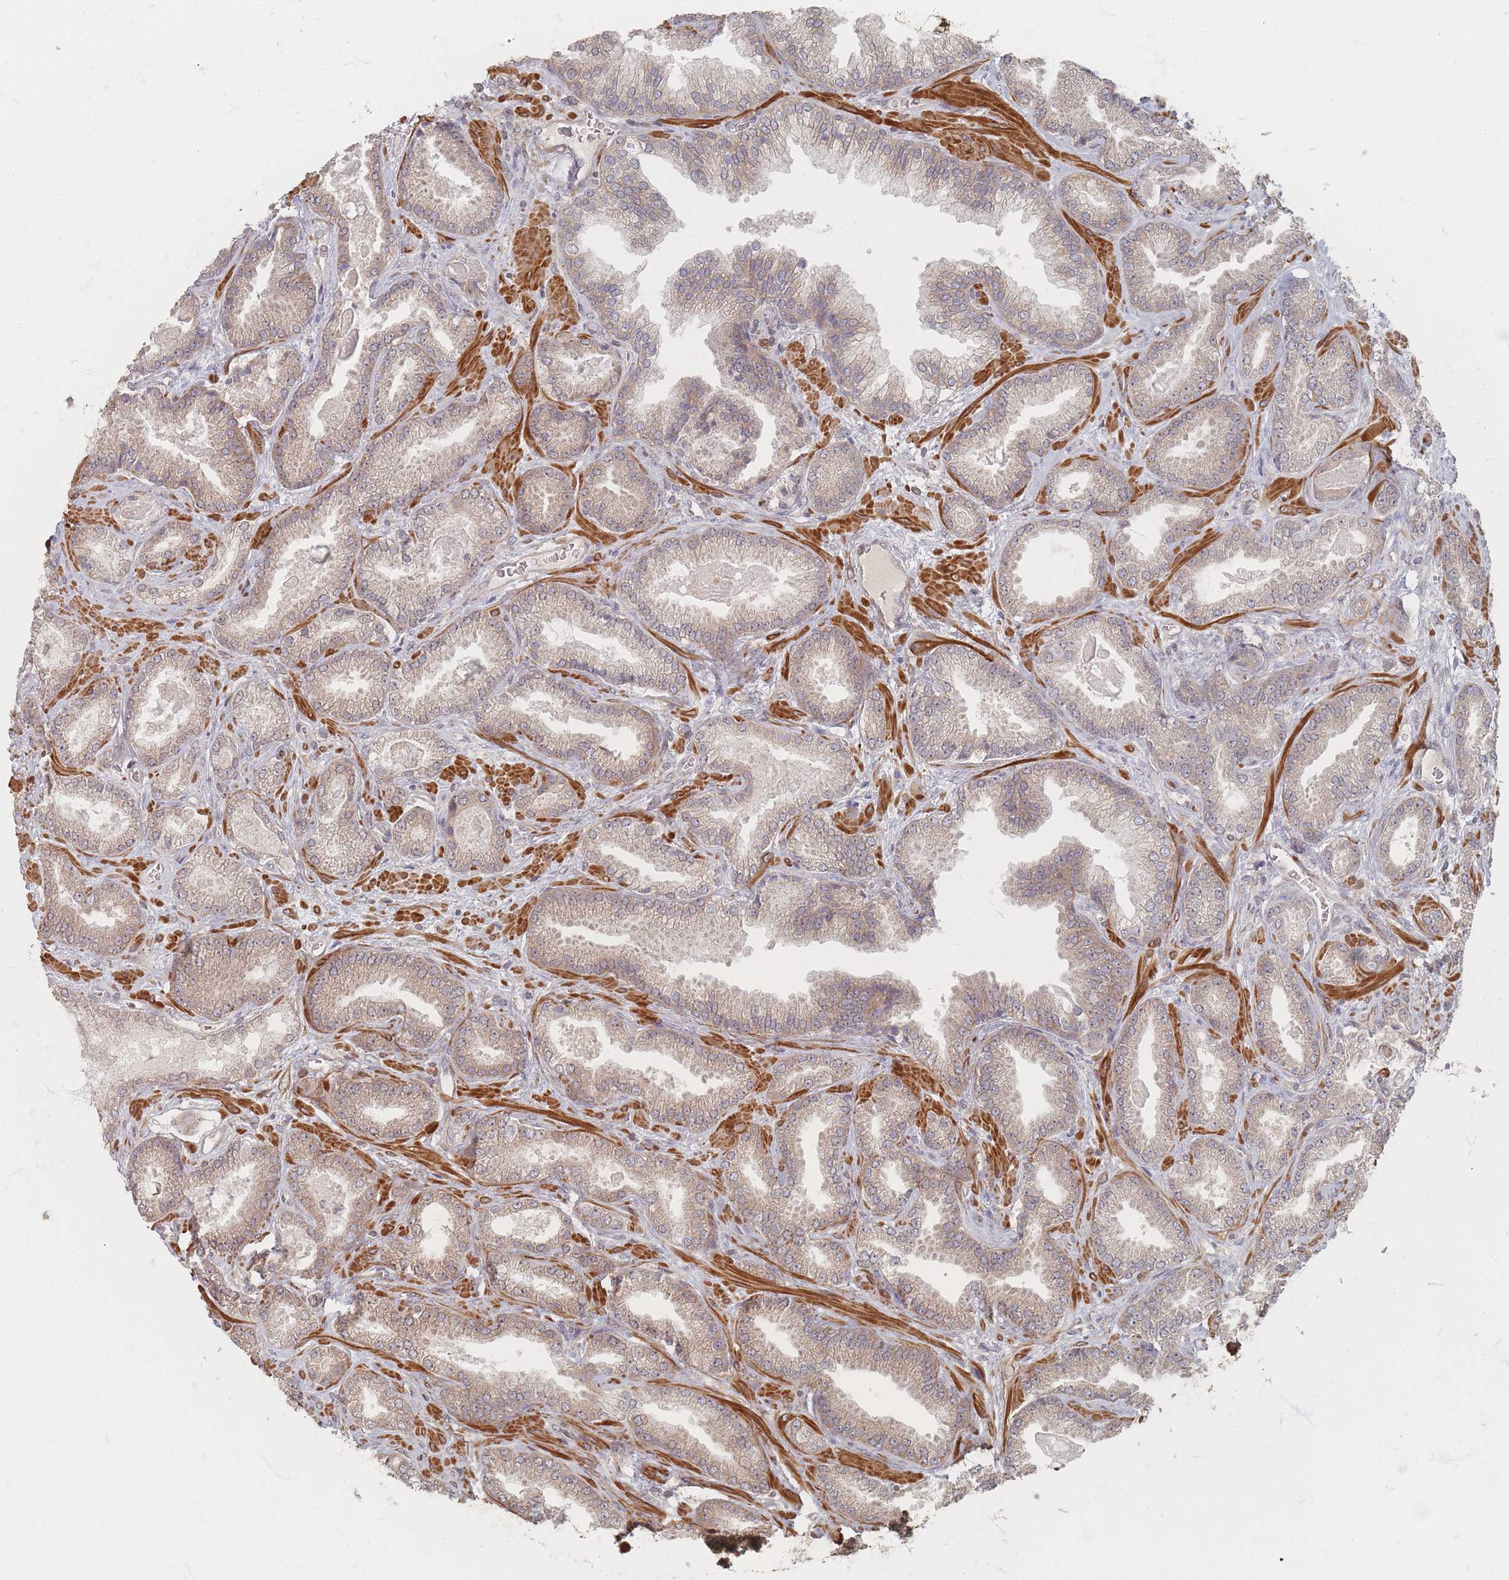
{"staining": {"intensity": "weak", "quantity": "25%-75%", "location": "cytoplasmic/membranous"}, "tissue": "prostate cancer", "cell_type": "Tumor cells", "image_type": "cancer", "snomed": [{"axis": "morphology", "description": "Adenocarcinoma, Low grade"}, {"axis": "topography", "description": "Prostate"}], "caption": "Adenocarcinoma (low-grade) (prostate) stained for a protein shows weak cytoplasmic/membranous positivity in tumor cells. (IHC, brightfield microscopy, high magnification).", "gene": "GLE1", "patient": {"sex": "male", "age": 62}}